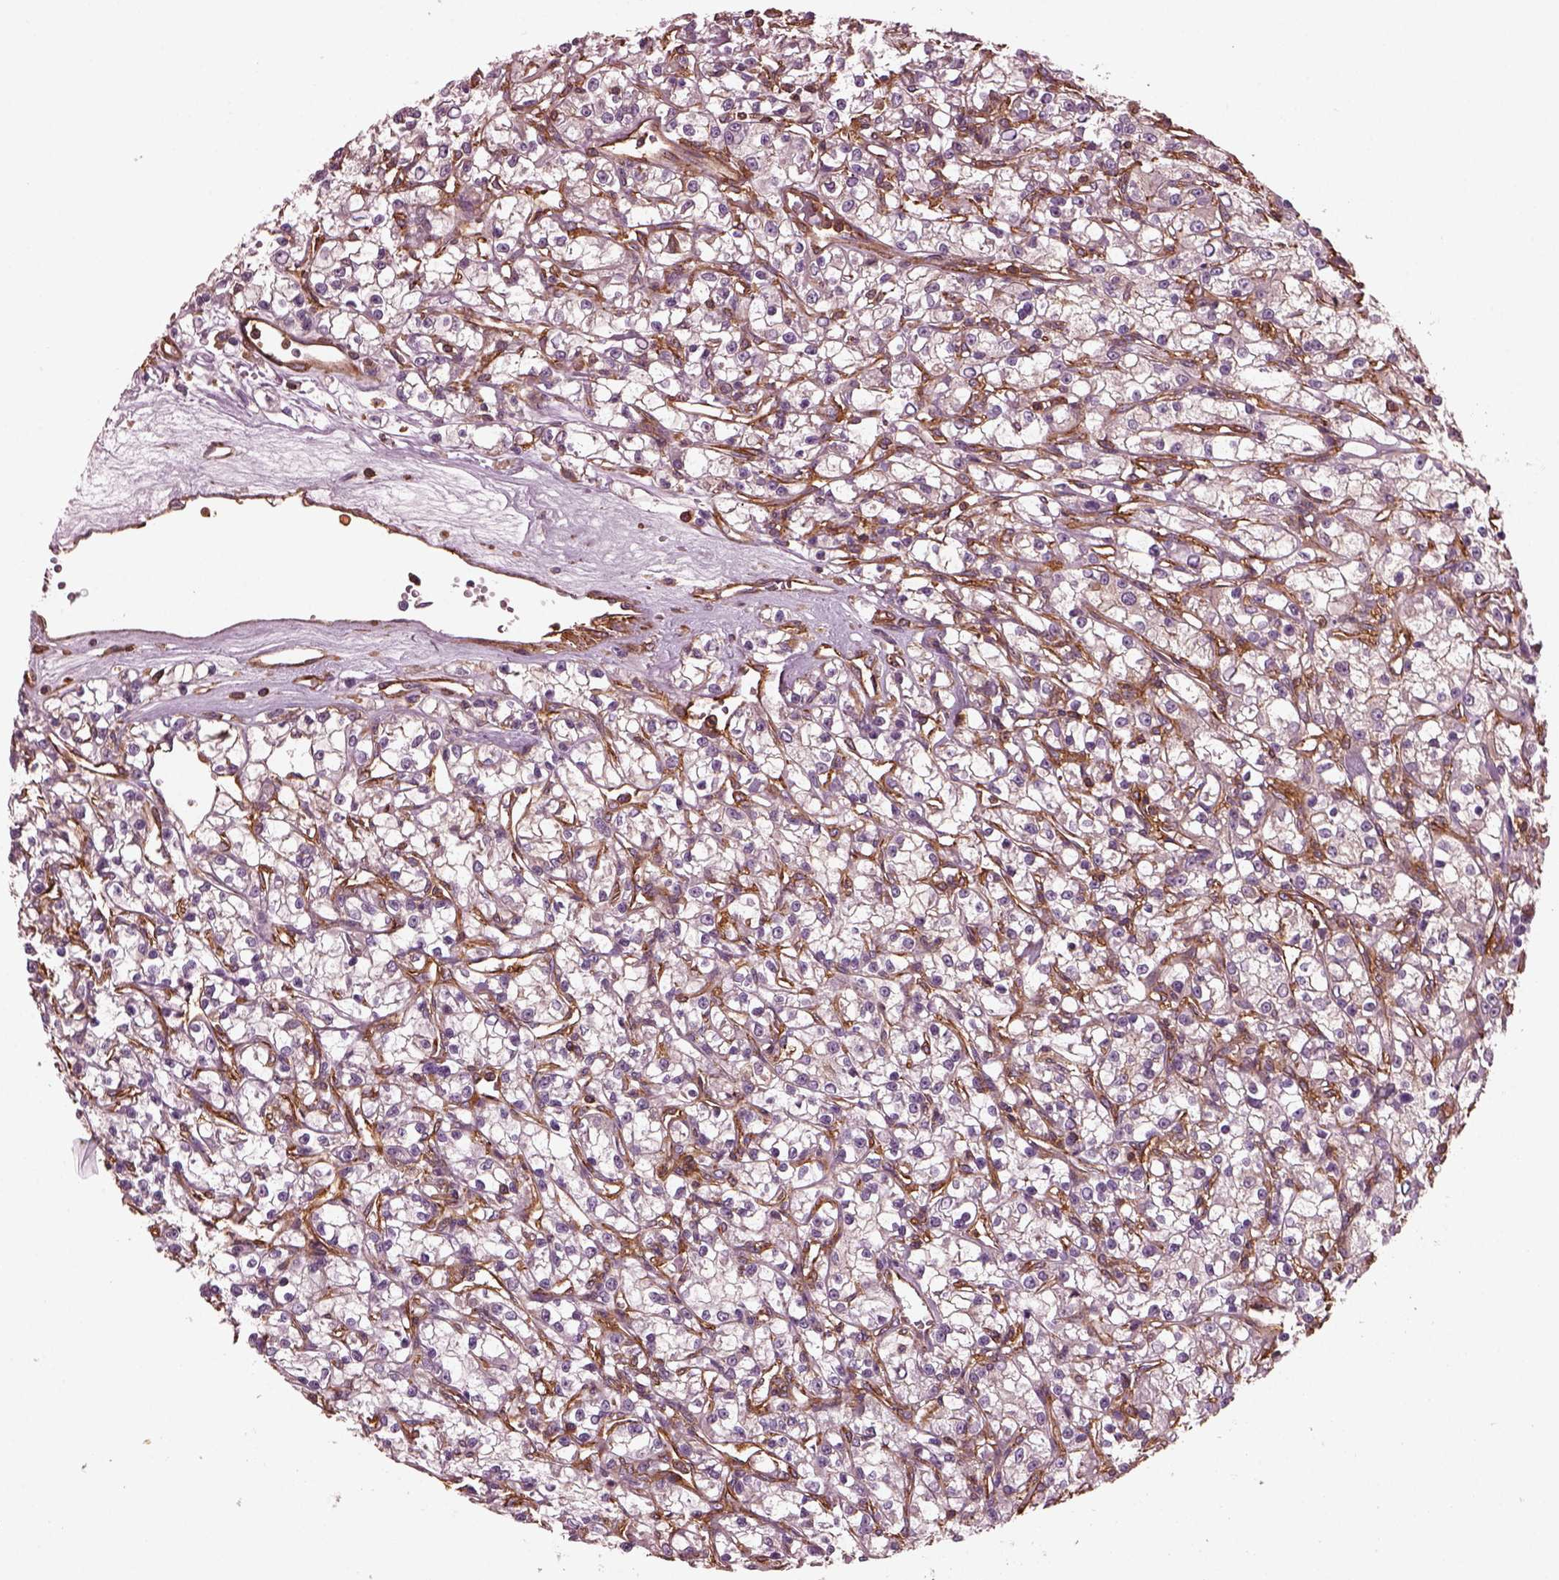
{"staining": {"intensity": "negative", "quantity": "none", "location": "none"}, "tissue": "renal cancer", "cell_type": "Tumor cells", "image_type": "cancer", "snomed": [{"axis": "morphology", "description": "Adenocarcinoma, NOS"}, {"axis": "topography", "description": "Kidney"}], "caption": "The immunohistochemistry micrograph has no significant expression in tumor cells of adenocarcinoma (renal) tissue.", "gene": "MYL6", "patient": {"sex": "female", "age": 59}}